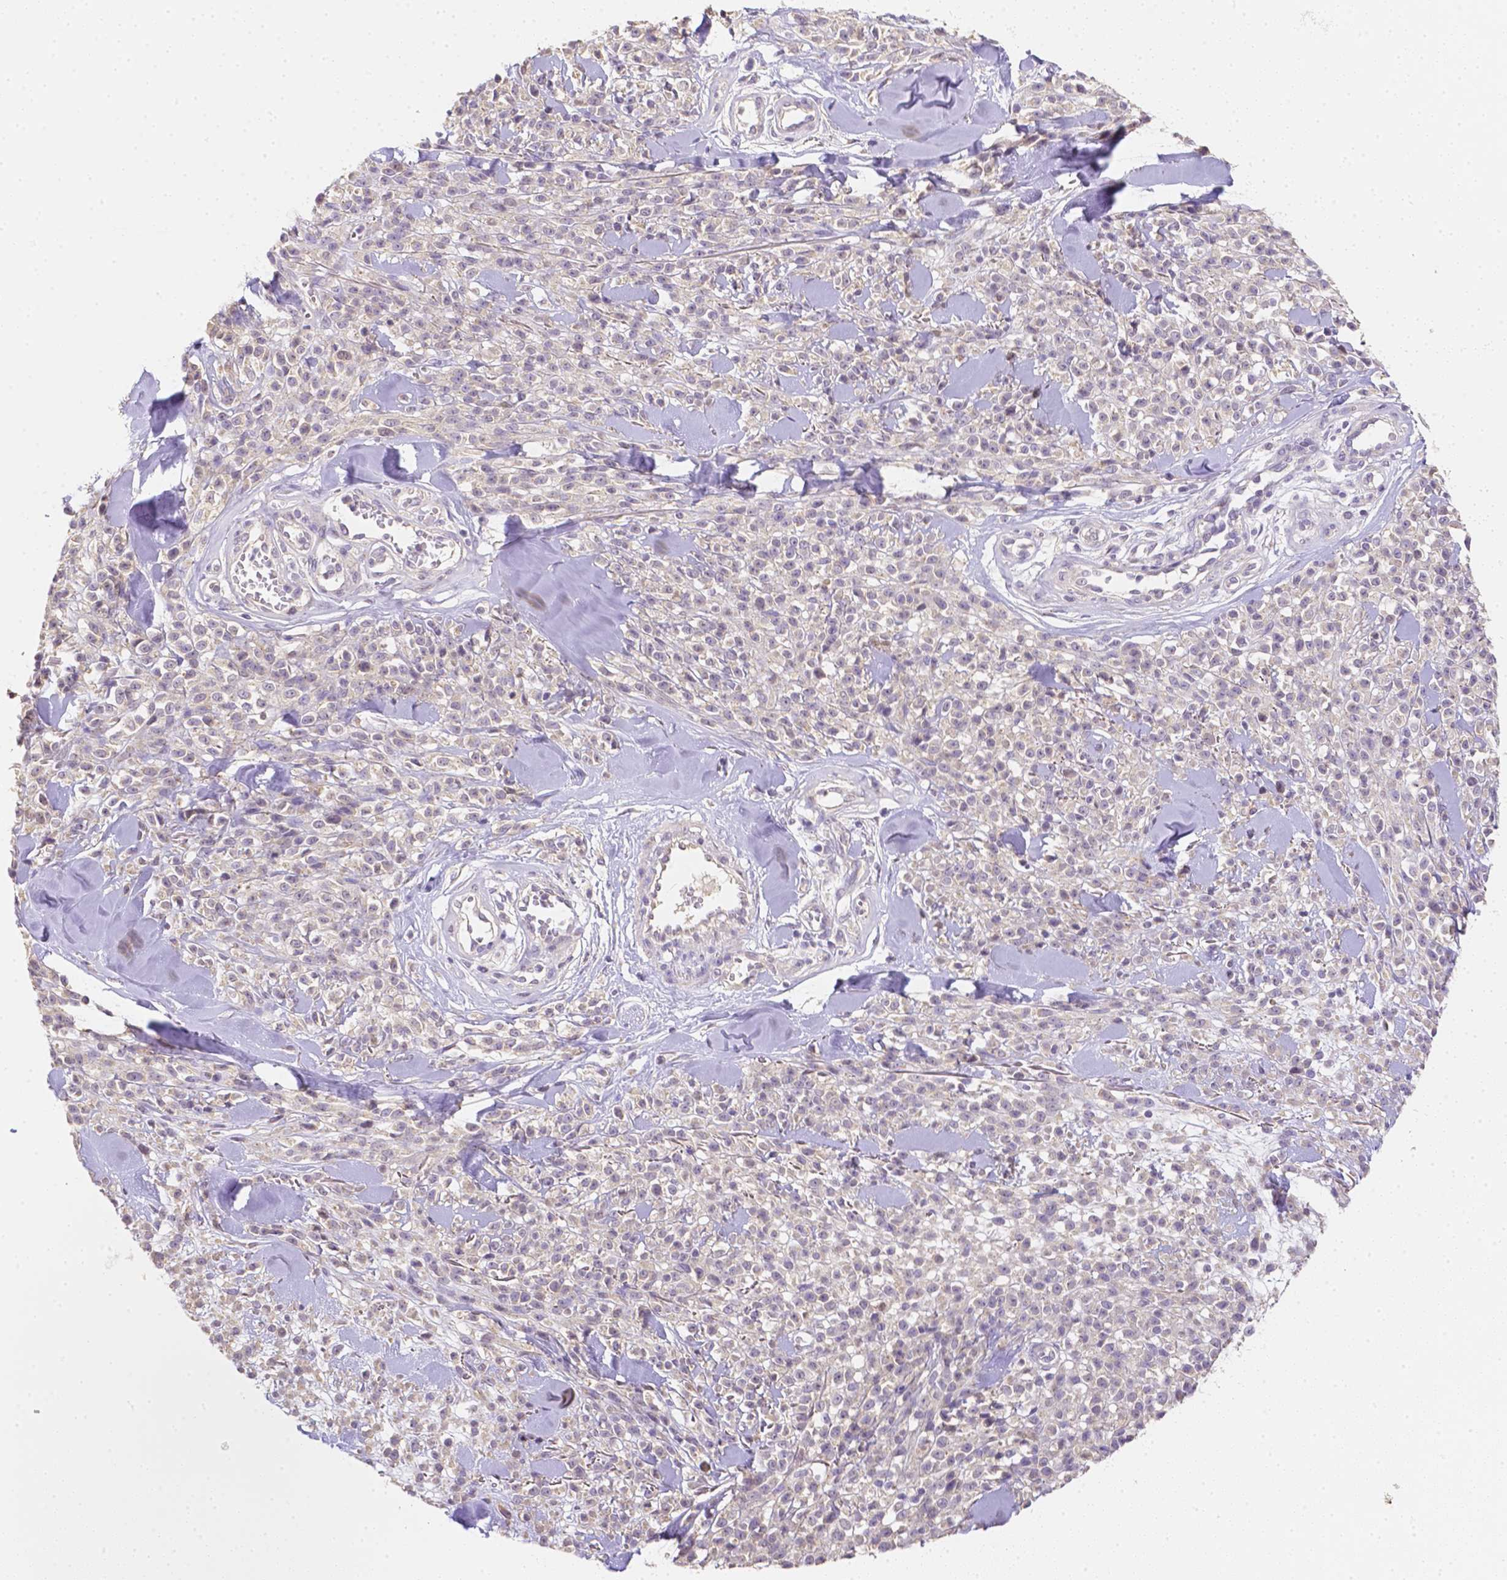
{"staining": {"intensity": "negative", "quantity": "none", "location": "none"}, "tissue": "melanoma", "cell_type": "Tumor cells", "image_type": "cancer", "snomed": [{"axis": "morphology", "description": "Malignant melanoma, NOS"}, {"axis": "topography", "description": "Skin"}, {"axis": "topography", "description": "Skin of trunk"}], "caption": "The histopathology image exhibits no staining of tumor cells in melanoma.", "gene": "C10orf67", "patient": {"sex": "male", "age": 74}}